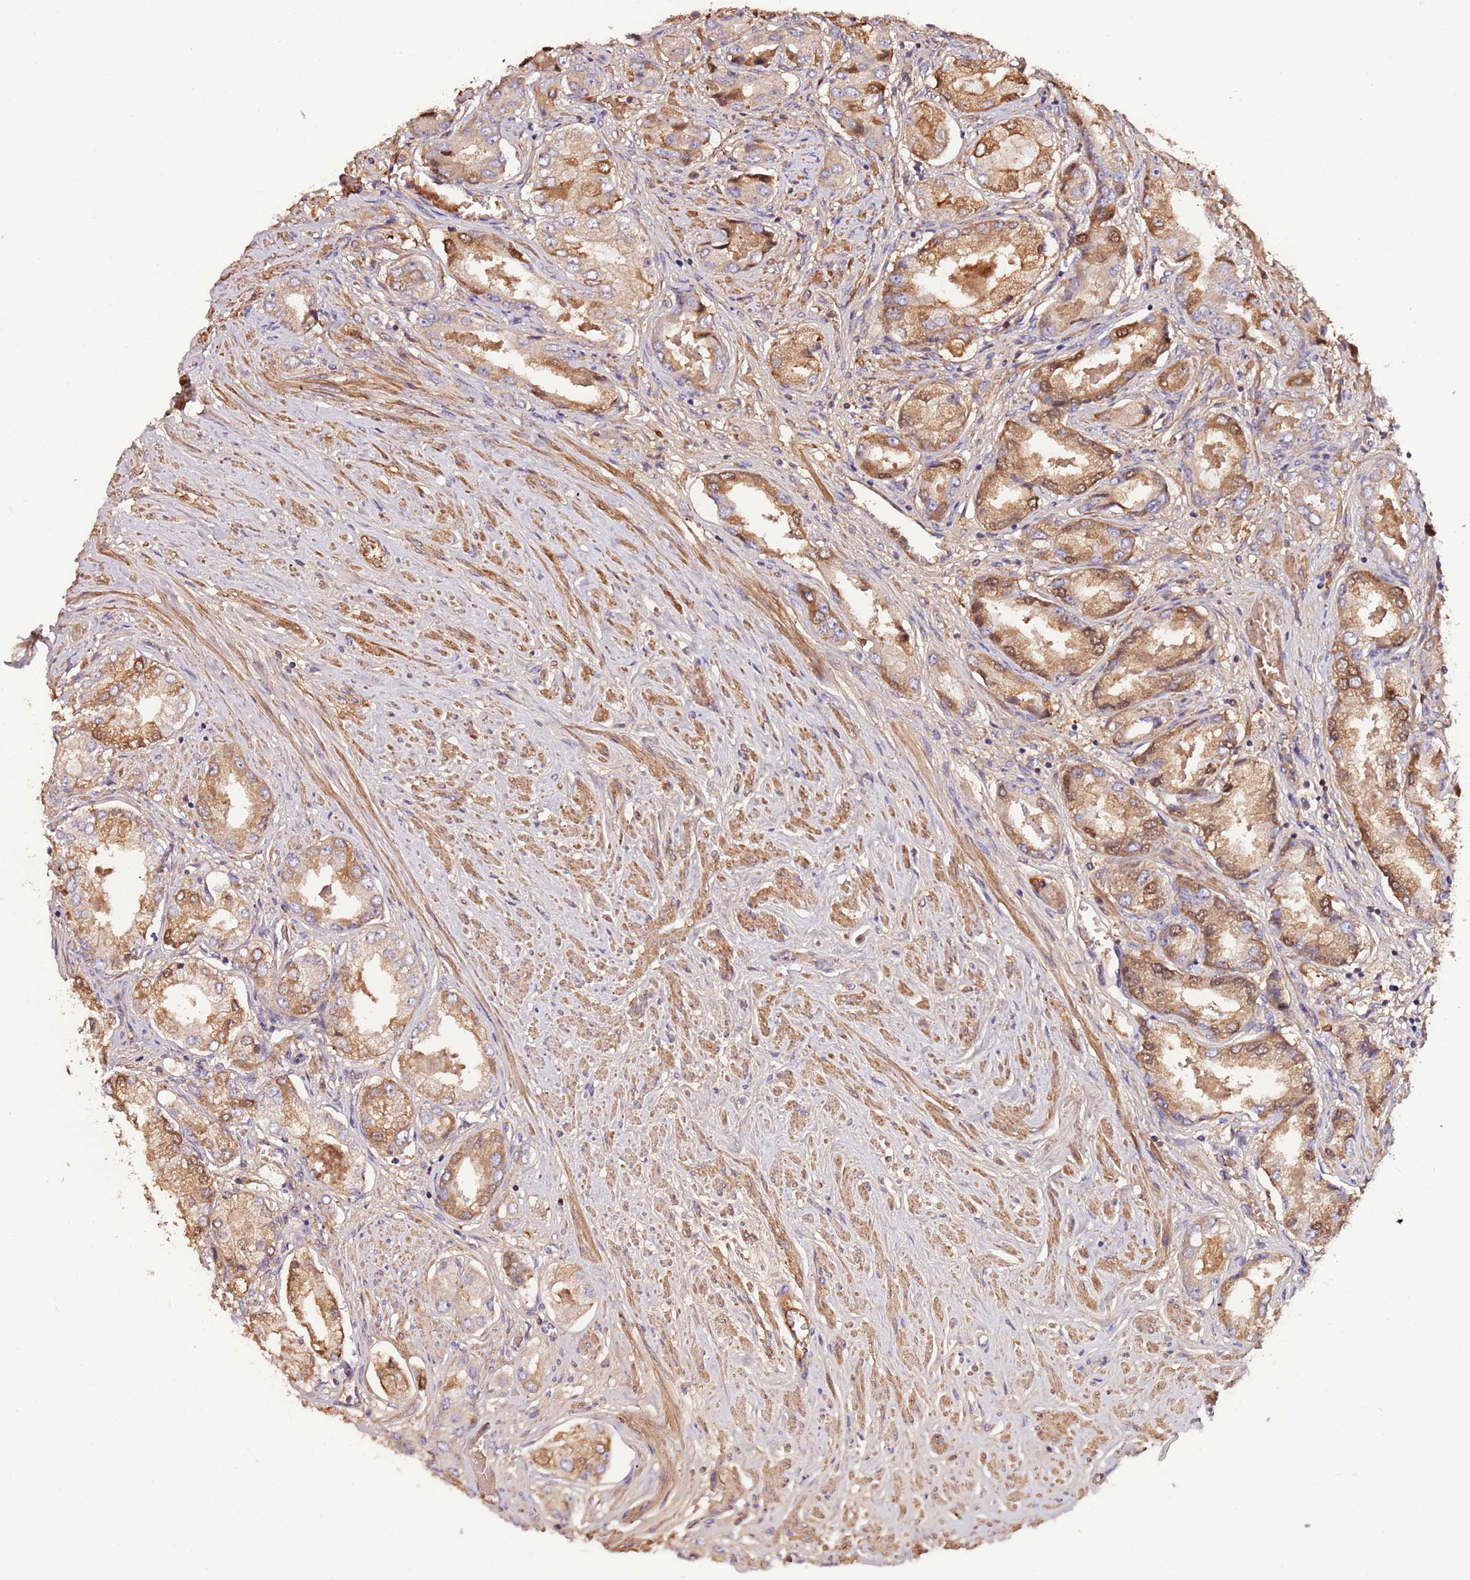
{"staining": {"intensity": "moderate", "quantity": "25%-75%", "location": "cytoplasmic/membranous"}, "tissue": "prostate cancer", "cell_type": "Tumor cells", "image_type": "cancer", "snomed": [{"axis": "morphology", "description": "Adenocarcinoma, High grade"}, {"axis": "topography", "description": "Prostate"}], "caption": "A micrograph of prostate cancer stained for a protein displays moderate cytoplasmic/membranous brown staining in tumor cells.", "gene": "DENR", "patient": {"sex": "male", "age": 68}}